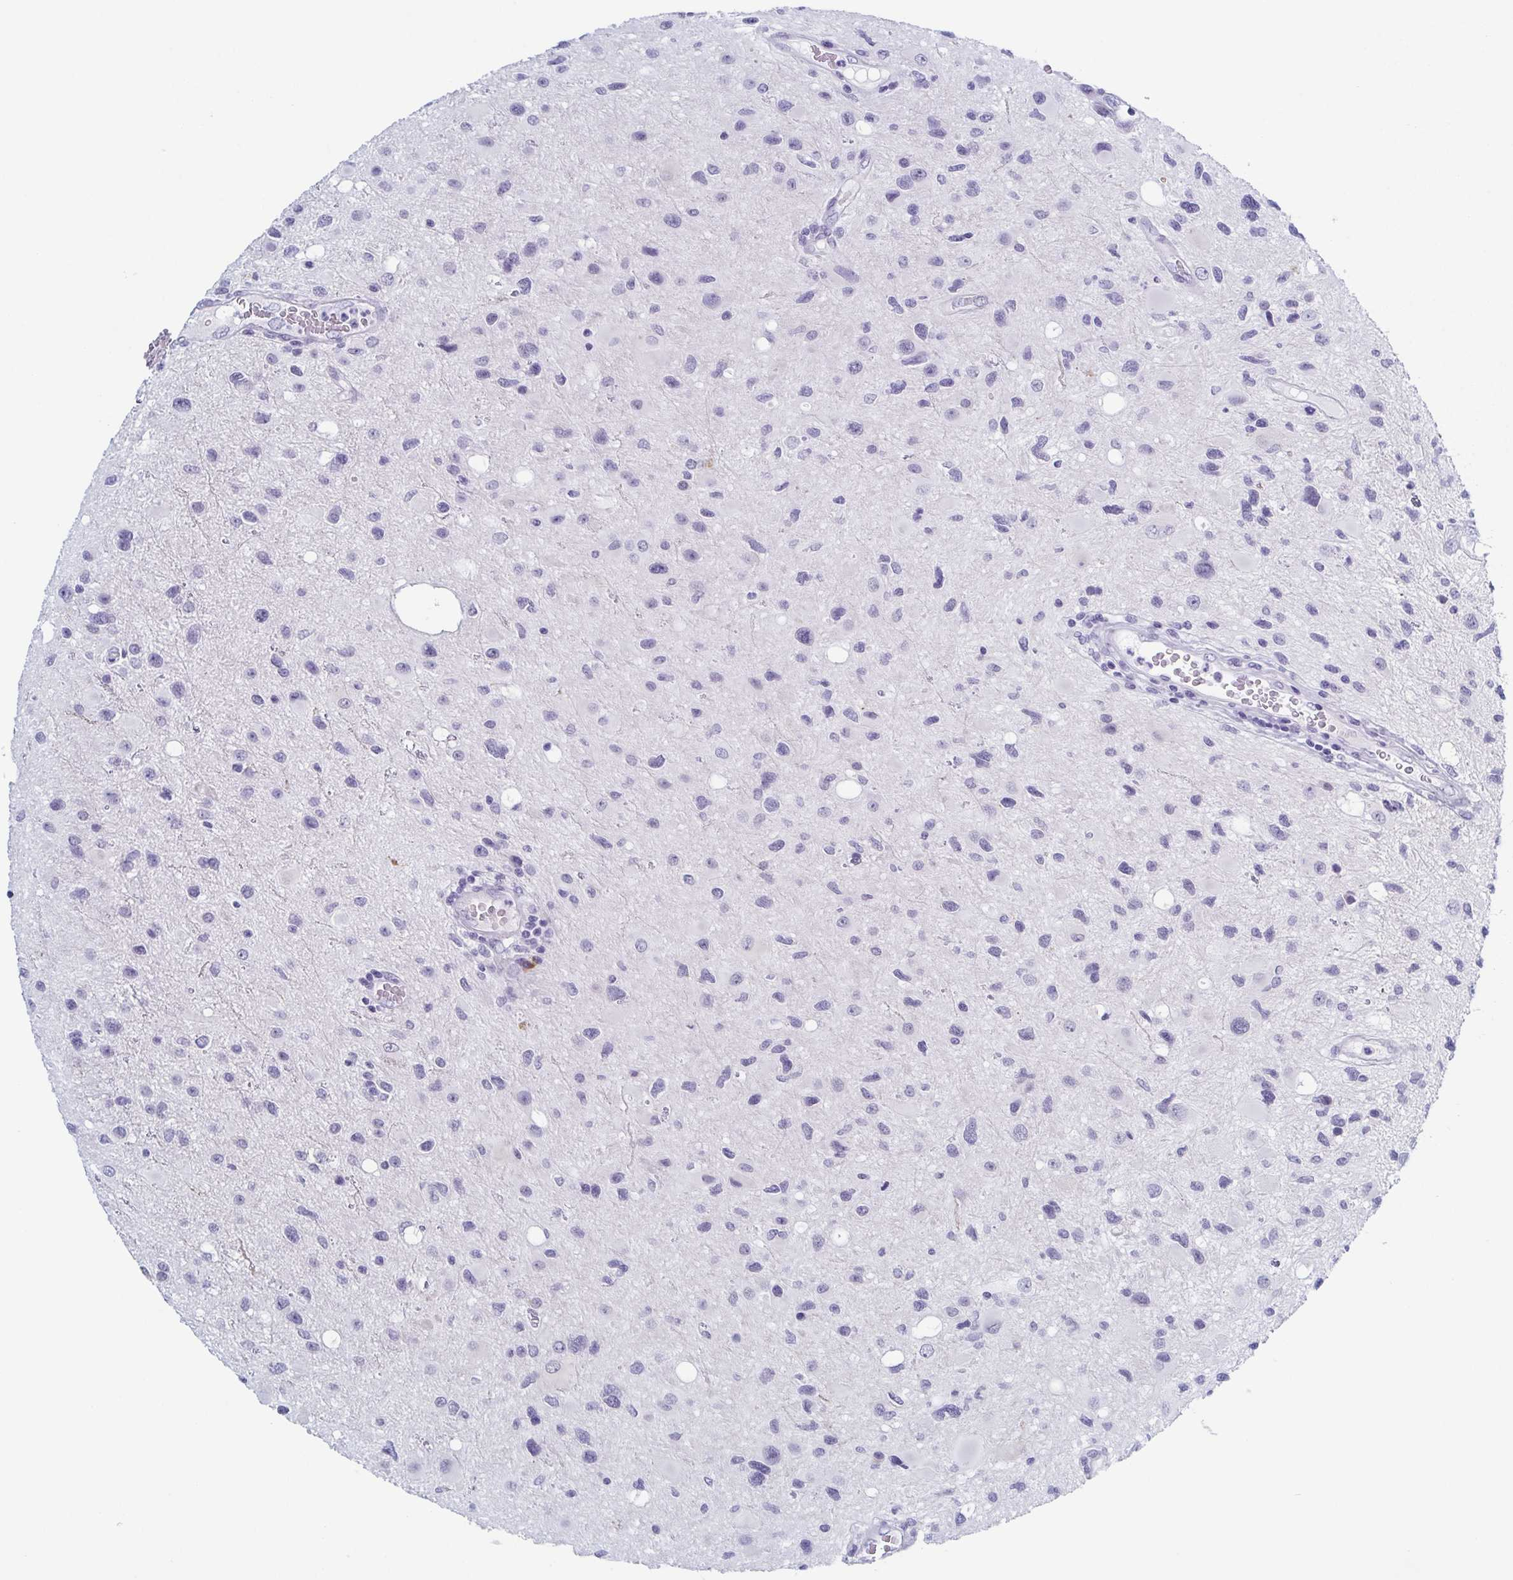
{"staining": {"intensity": "negative", "quantity": "none", "location": "none"}, "tissue": "glioma", "cell_type": "Tumor cells", "image_type": "cancer", "snomed": [{"axis": "morphology", "description": "Glioma, malignant, Low grade"}, {"axis": "topography", "description": "Brain"}], "caption": "A photomicrograph of glioma stained for a protein reveals no brown staining in tumor cells.", "gene": "ZFP64", "patient": {"sex": "female", "age": 32}}